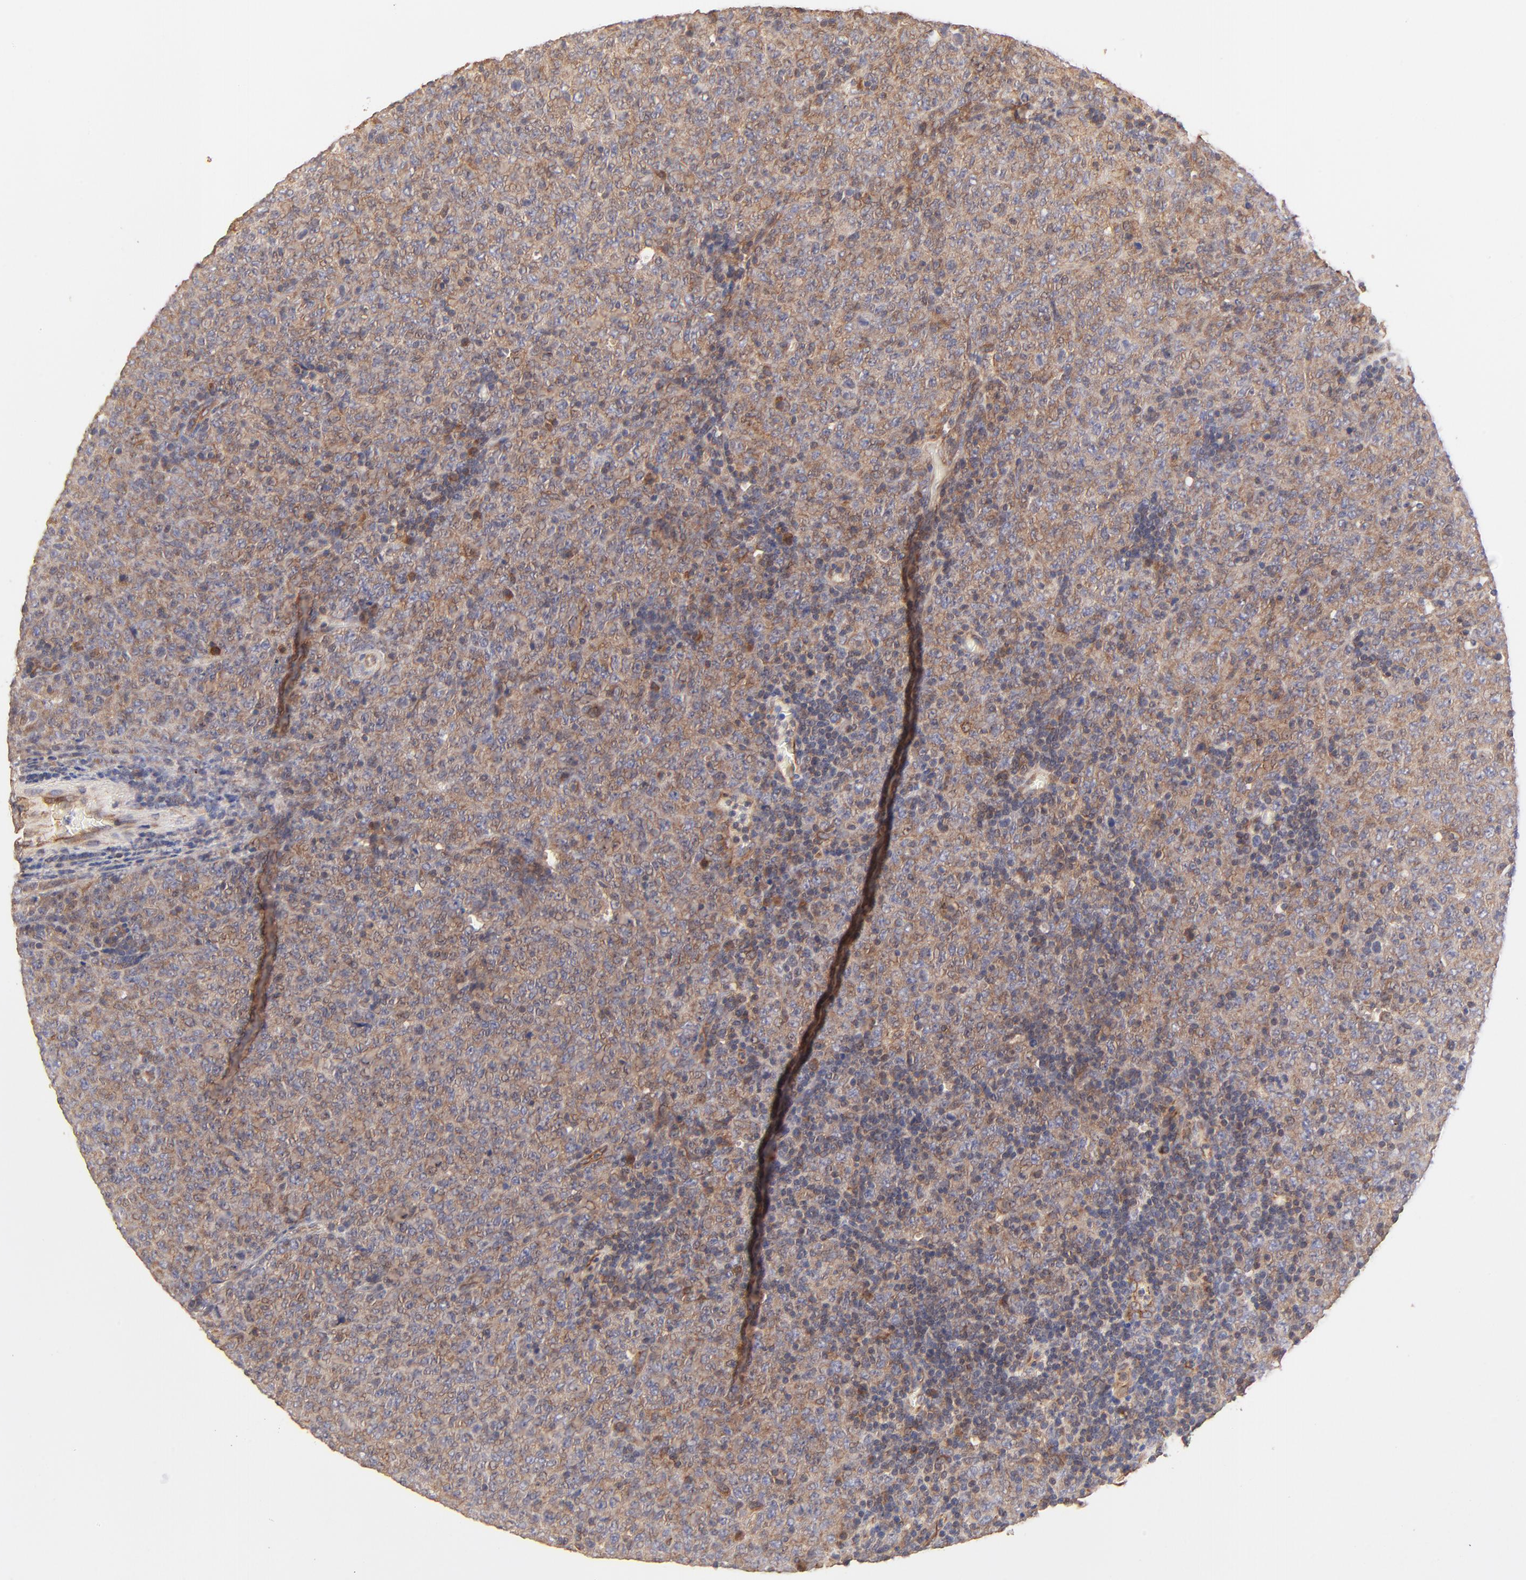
{"staining": {"intensity": "negative", "quantity": "none", "location": "none"}, "tissue": "lymphoma", "cell_type": "Tumor cells", "image_type": "cancer", "snomed": [{"axis": "morphology", "description": "Malignant lymphoma, non-Hodgkin's type, High grade"}, {"axis": "topography", "description": "Tonsil"}], "caption": "Tumor cells are negative for protein expression in human high-grade malignant lymphoma, non-Hodgkin's type.", "gene": "TNFAIP3", "patient": {"sex": "female", "age": 36}}